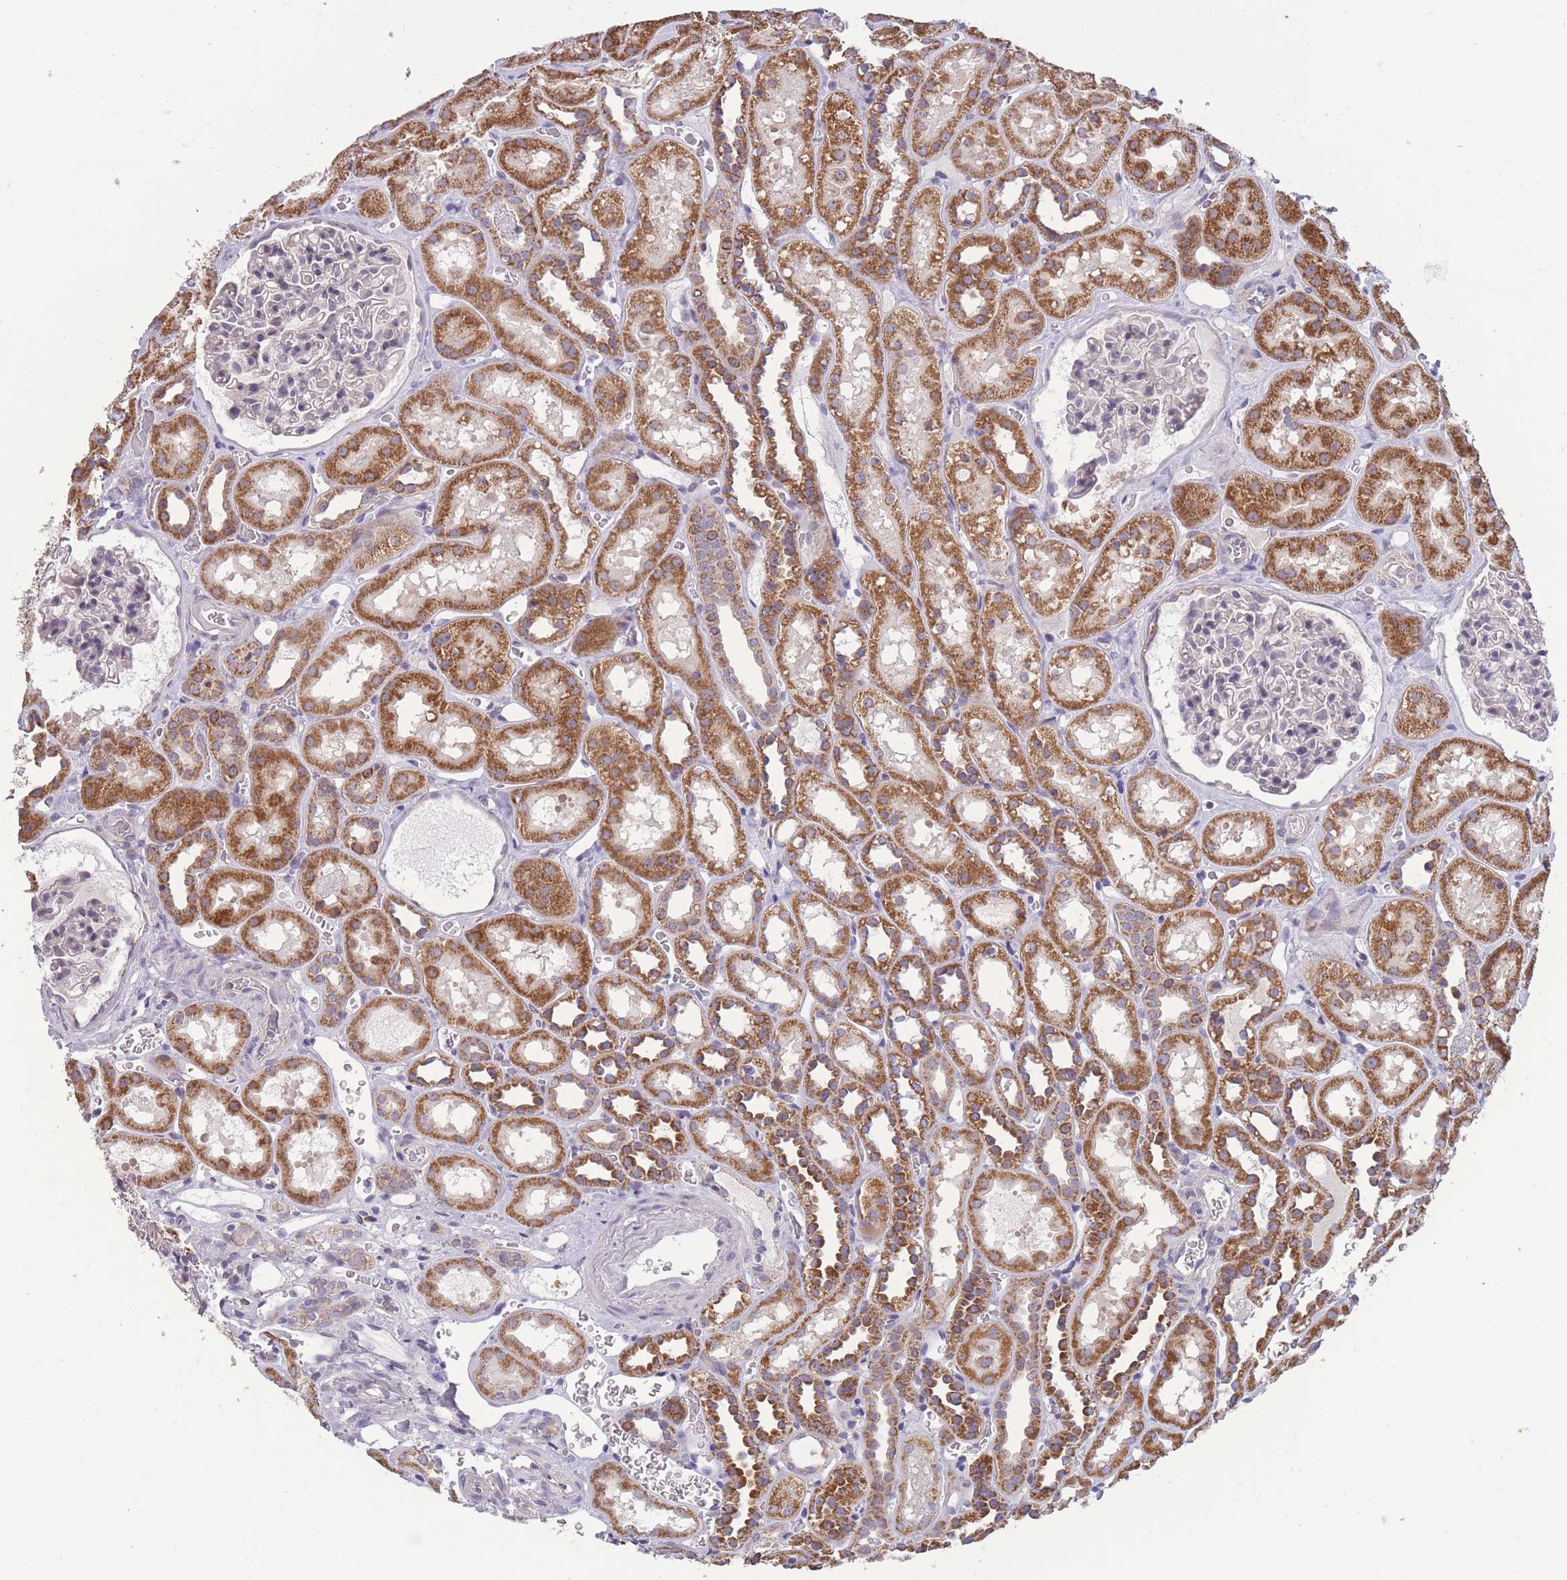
{"staining": {"intensity": "negative", "quantity": "none", "location": "none"}, "tissue": "kidney", "cell_type": "Cells in glomeruli", "image_type": "normal", "snomed": [{"axis": "morphology", "description": "Normal tissue, NOS"}, {"axis": "topography", "description": "Kidney"}], "caption": "A photomicrograph of kidney stained for a protein reveals no brown staining in cells in glomeruli. The staining was performed using DAB (3,3'-diaminobenzidine) to visualize the protein expression in brown, while the nuclei were stained in blue with hematoxylin (Magnification: 20x).", "gene": "MRPS18C", "patient": {"sex": "female", "age": 41}}